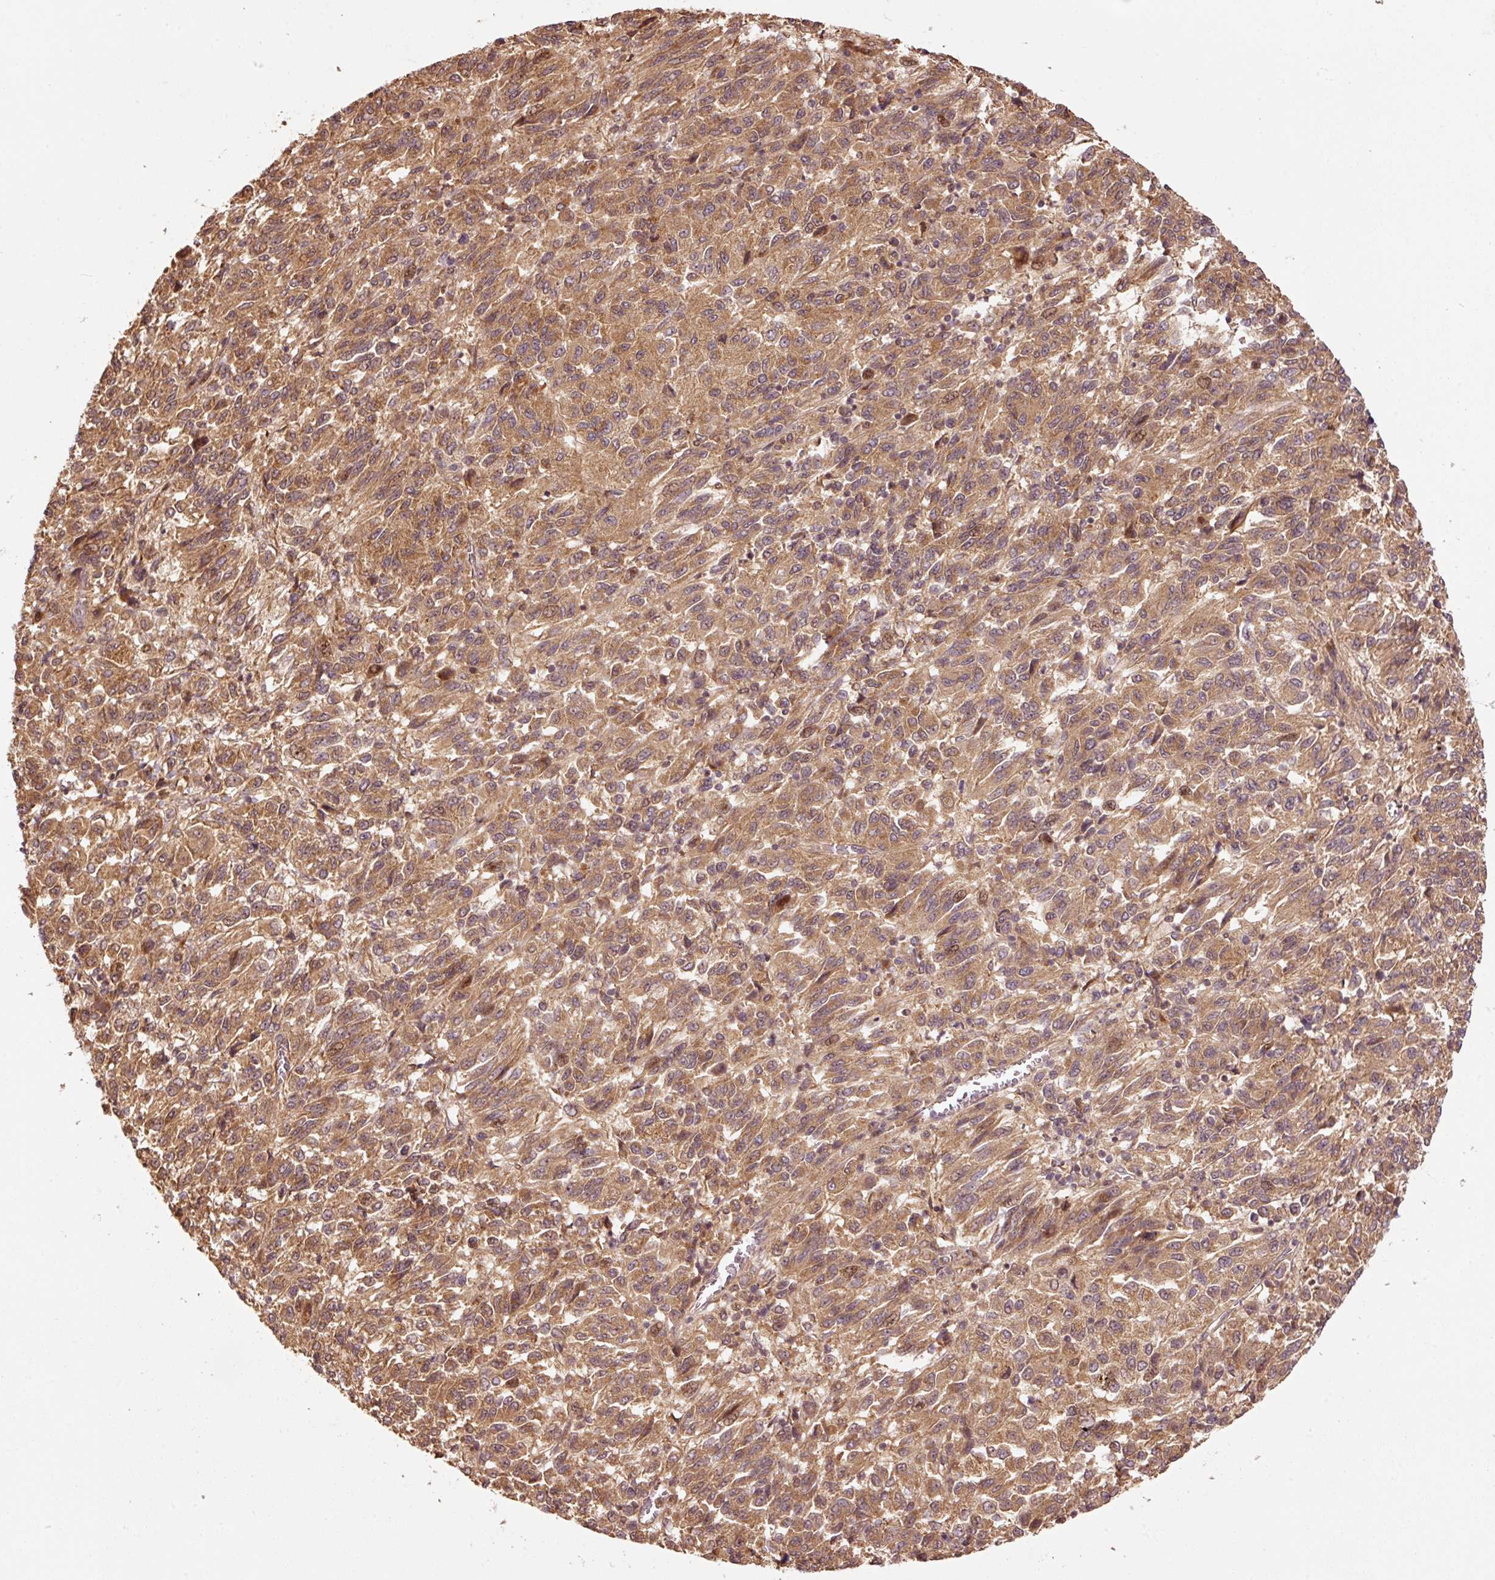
{"staining": {"intensity": "moderate", "quantity": ">75%", "location": "cytoplasmic/membranous,nuclear"}, "tissue": "melanoma", "cell_type": "Tumor cells", "image_type": "cancer", "snomed": [{"axis": "morphology", "description": "Malignant melanoma, Metastatic site"}, {"axis": "topography", "description": "Lung"}], "caption": "Protein staining of malignant melanoma (metastatic site) tissue displays moderate cytoplasmic/membranous and nuclear staining in about >75% of tumor cells.", "gene": "OXER1", "patient": {"sex": "male", "age": 64}}